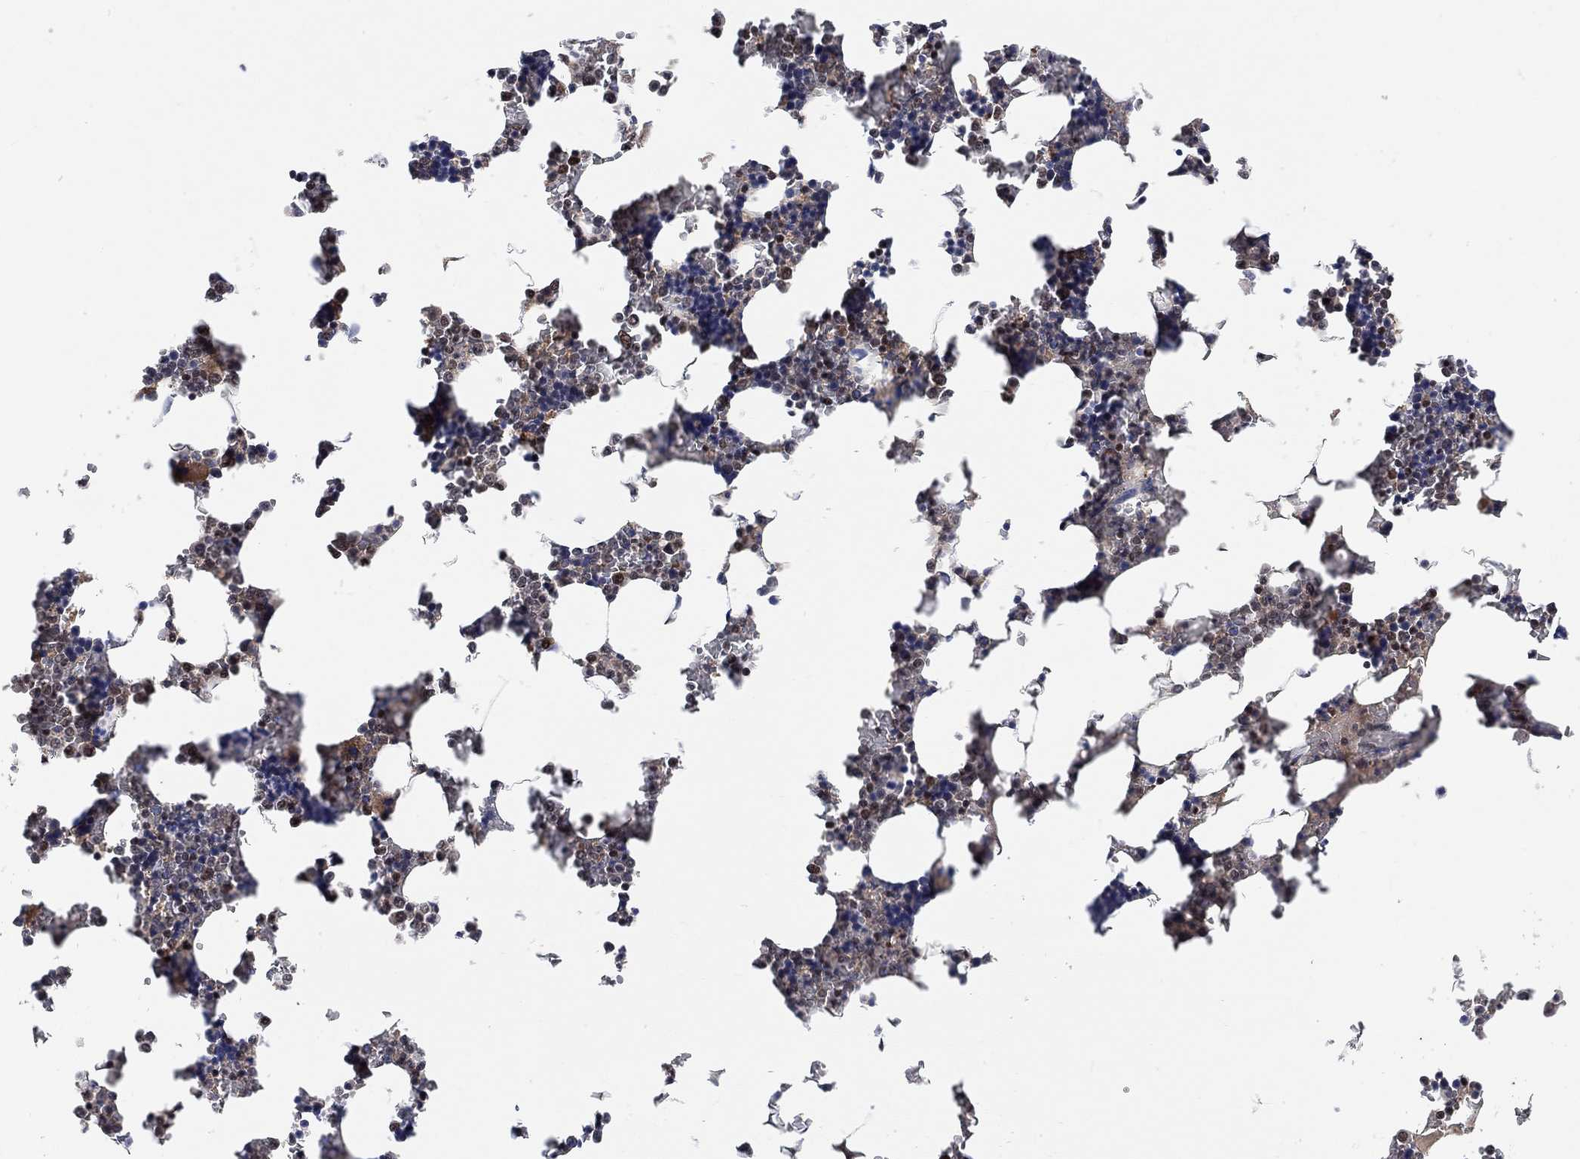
{"staining": {"intensity": "moderate", "quantity": "<25%", "location": "nuclear"}, "tissue": "bone marrow", "cell_type": "Hematopoietic cells", "image_type": "normal", "snomed": [{"axis": "morphology", "description": "Normal tissue, NOS"}, {"axis": "topography", "description": "Bone marrow"}], "caption": "IHC histopathology image of normal bone marrow stained for a protein (brown), which shows low levels of moderate nuclear positivity in approximately <25% of hematopoietic cells.", "gene": "THAP8", "patient": {"sex": "male", "age": 51}}